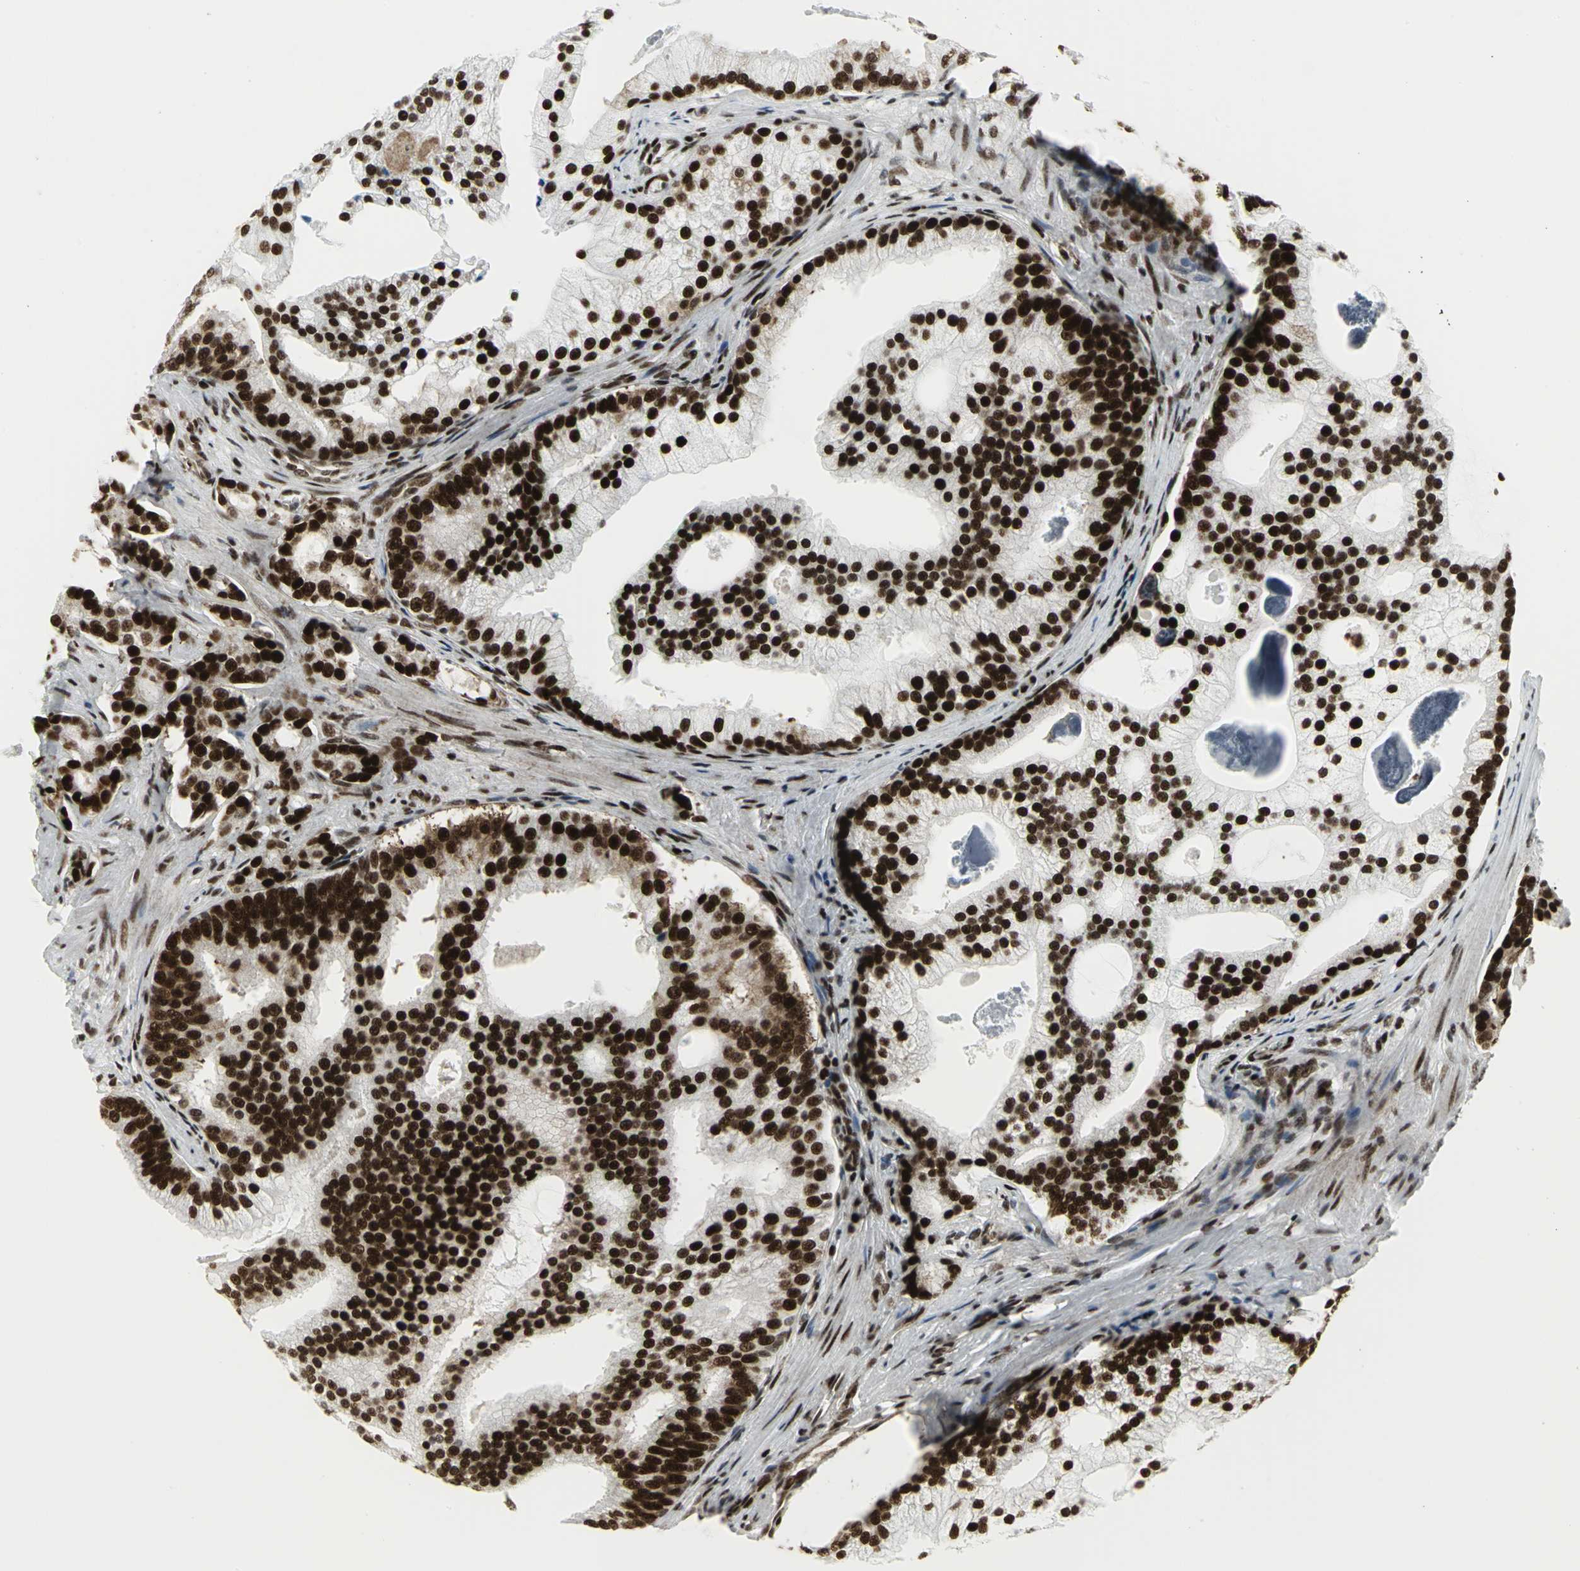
{"staining": {"intensity": "strong", "quantity": ">75%", "location": "cytoplasmic/membranous"}, "tissue": "prostate cancer", "cell_type": "Tumor cells", "image_type": "cancer", "snomed": [{"axis": "morphology", "description": "Adenocarcinoma, Low grade"}, {"axis": "topography", "description": "Prostate"}], "caption": "Protein expression by immunohistochemistry (IHC) demonstrates strong cytoplasmic/membranous staining in about >75% of tumor cells in prostate cancer. (DAB IHC with brightfield microscopy, high magnification).", "gene": "SMARCA4", "patient": {"sex": "male", "age": 58}}